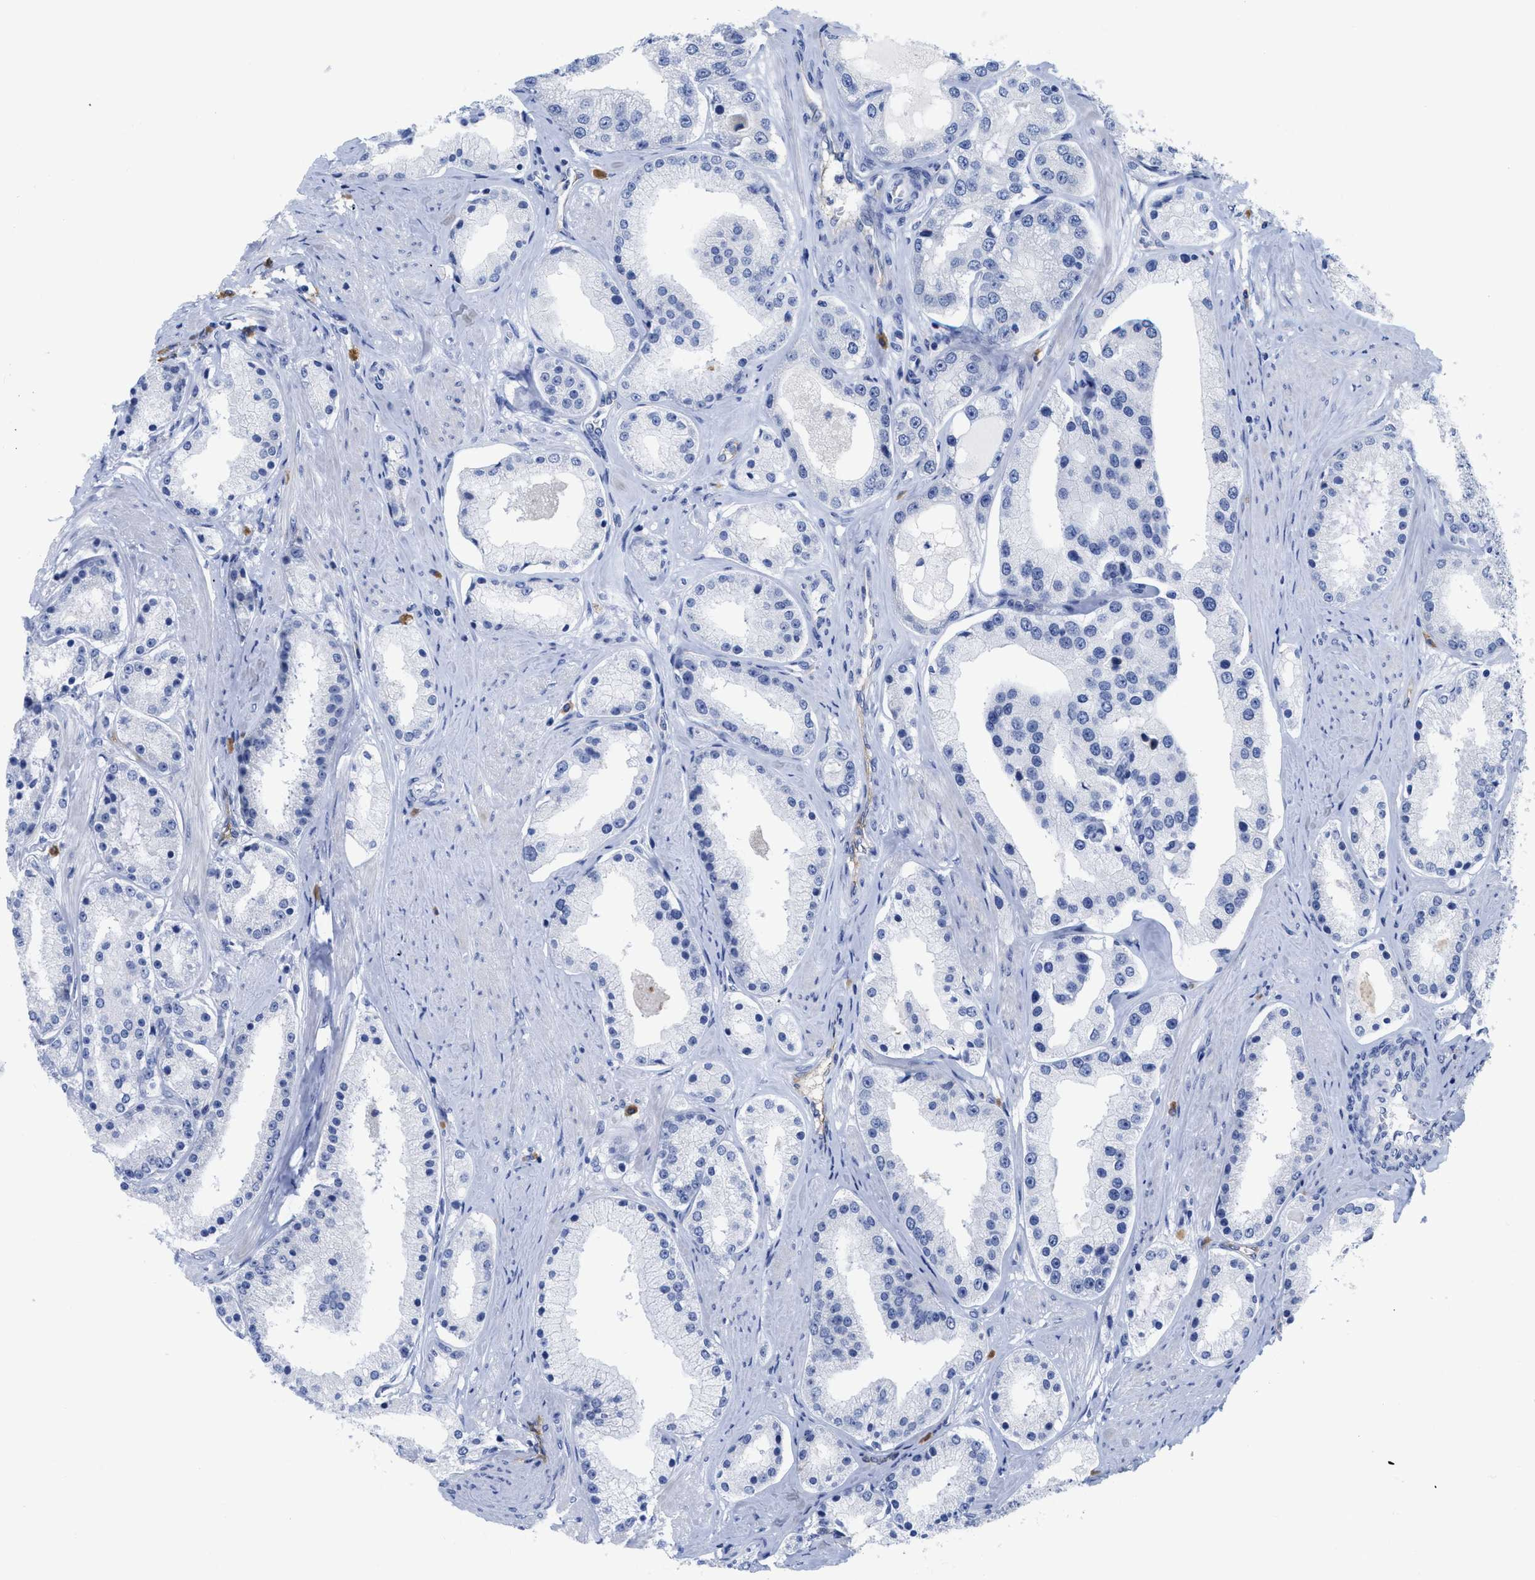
{"staining": {"intensity": "negative", "quantity": "none", "location": "none"}, "tissue": "prostate cancer", "cell_type": "Tumor cells", "image_type": "cancer", "snomed": [{"axis": "morphology", "description": "Adenocarcinoma, Low grade"}, {"axis": "topography", "description": "Prostate"}], "caption": "Protein analysis of prostate low-grade adenocarcinoma shows no significant expression in tumor cells.", "gene": "ACKR1", "patient": {"sex": "male", "age": 63}}